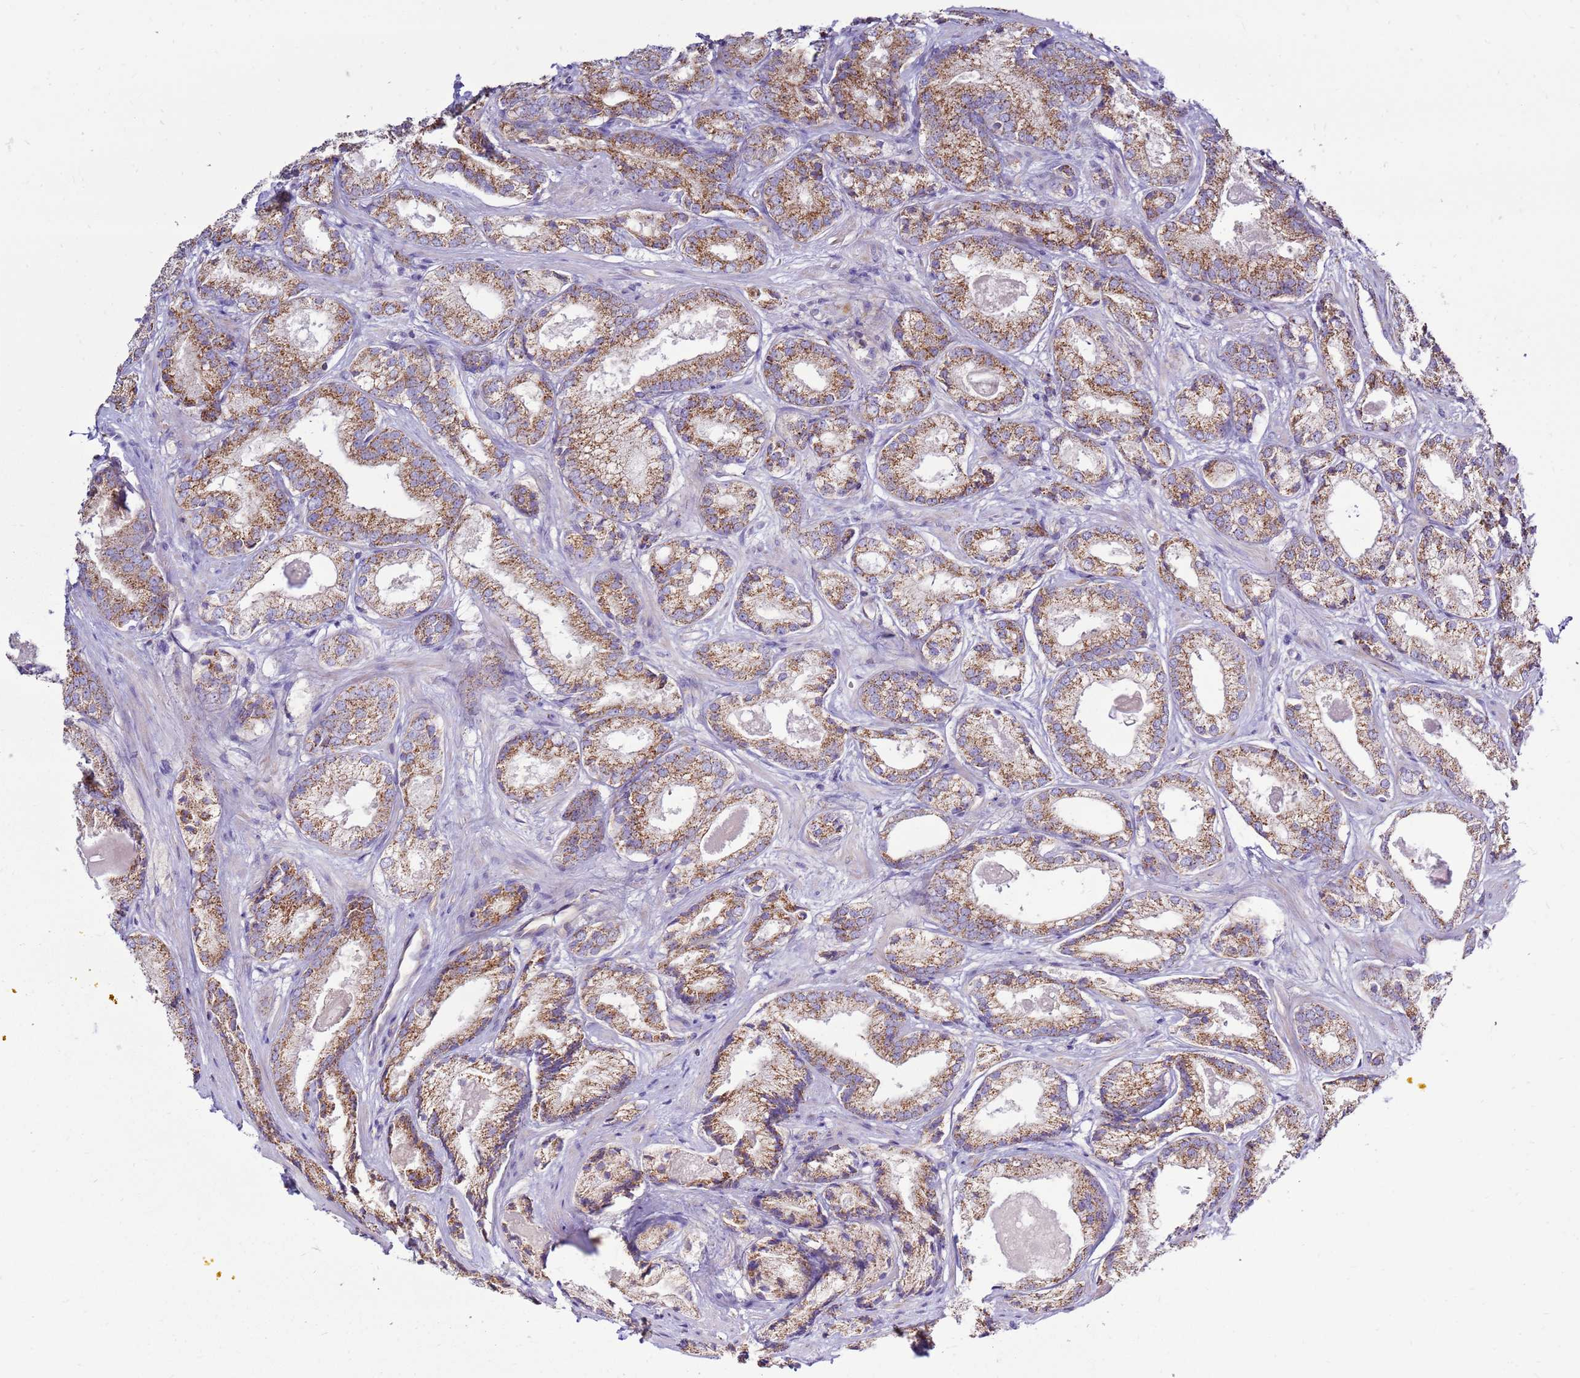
{"staining": {"intensity": "moderate", "quantity": ">75%", "location": "cytoplasmic/membranous"}, "tissue": "prostate cancer", "cell_type": "Tumor cells", "image_type": "cancer", "snomed": [{"axis": "morphology", "description": "Adenocarcinoma, Low grade"}, {"axis": "topography", "description": "Prostate"}], "caption": "Moderate cytoplasmic/membranous staining is appreciated in about >75% of tumor cells in adenocarcinoma (low-grade) (prostate).", "gene": "TRAPPC4", "patient": {"sex": "male", "age": 68}}